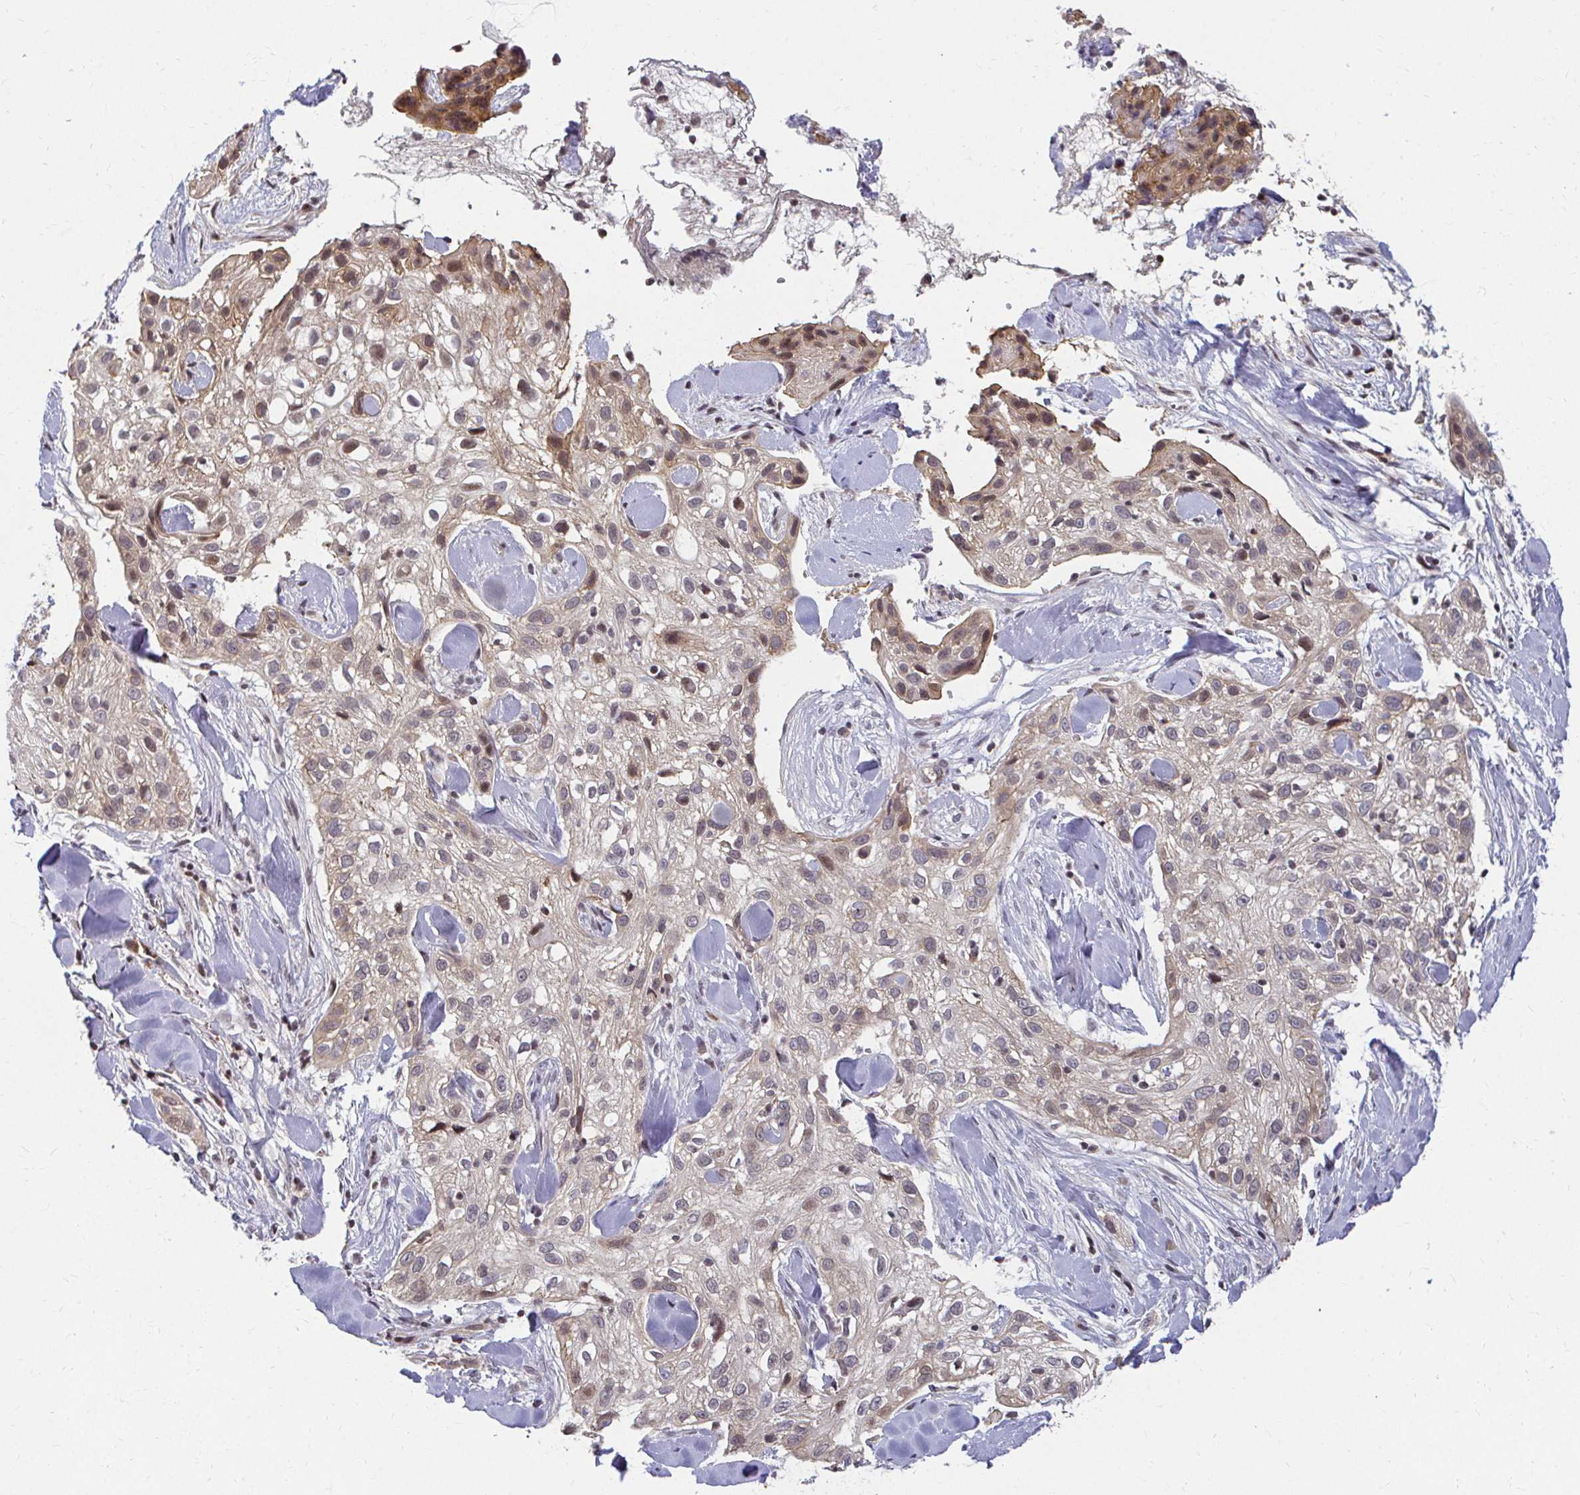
{"staining": {"intensity": "weak", "quantity": "<25%", "location": "cytoplasmic/membranous,nuclear"}, "tissue": "skin cancer", "cell_type": "Tumor cells", "image_type": "cancer", "snomed": [{"axis": "morphology", "description": "Squamous cell carcinoma, NOS"}, {"axis": "topography", "description": "Skin"}], "caption": "Human skin cancer (squamous cell carcinoma) stained for a protein using immunohistochemistry exhibits no expression in tumor cells.", "gene": "ANK3", "patient": {"sex": "male", "age": 82}}